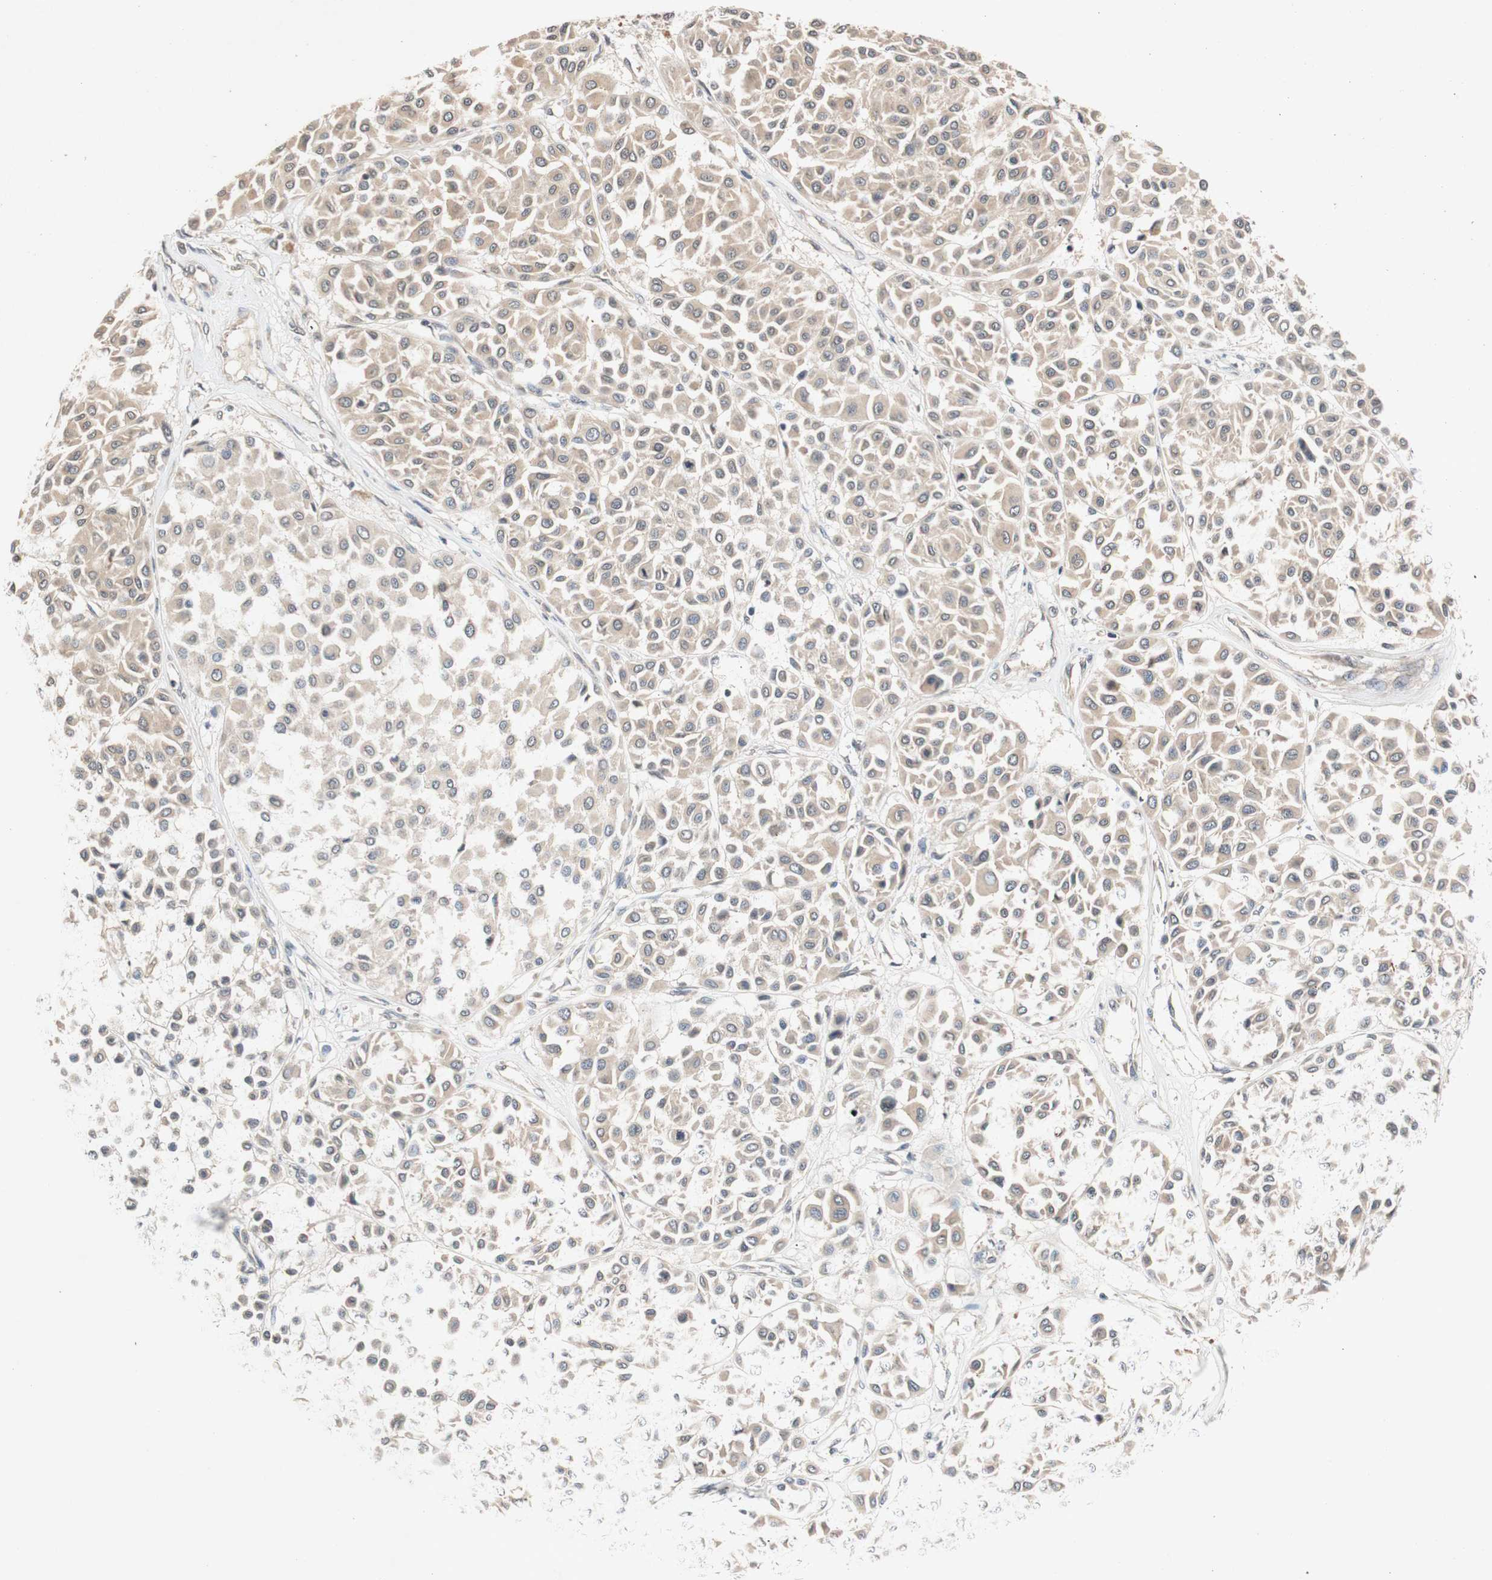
{"staining": {"intensity": "moderate", "quantity": ">75%", "location": "cytoplasmic/membranous"}, "tissue": "melanoma", "cell_type": "Tumor cells", "image_type": "cancer", "snomed": [{"axis": "morphology", "description": "Malignant melanoma, Metastatic site"}, {"axis": "topography", "description": "Soft tissue"}], "caption": "A histopathology image of human malignant melanoma (metastatic site) stained for a protein displays moderate cytoplasmic/membranous brown staining in tumor cells.", "gene": "PIN1", "patient": {"sex": "male", "age": 41}}